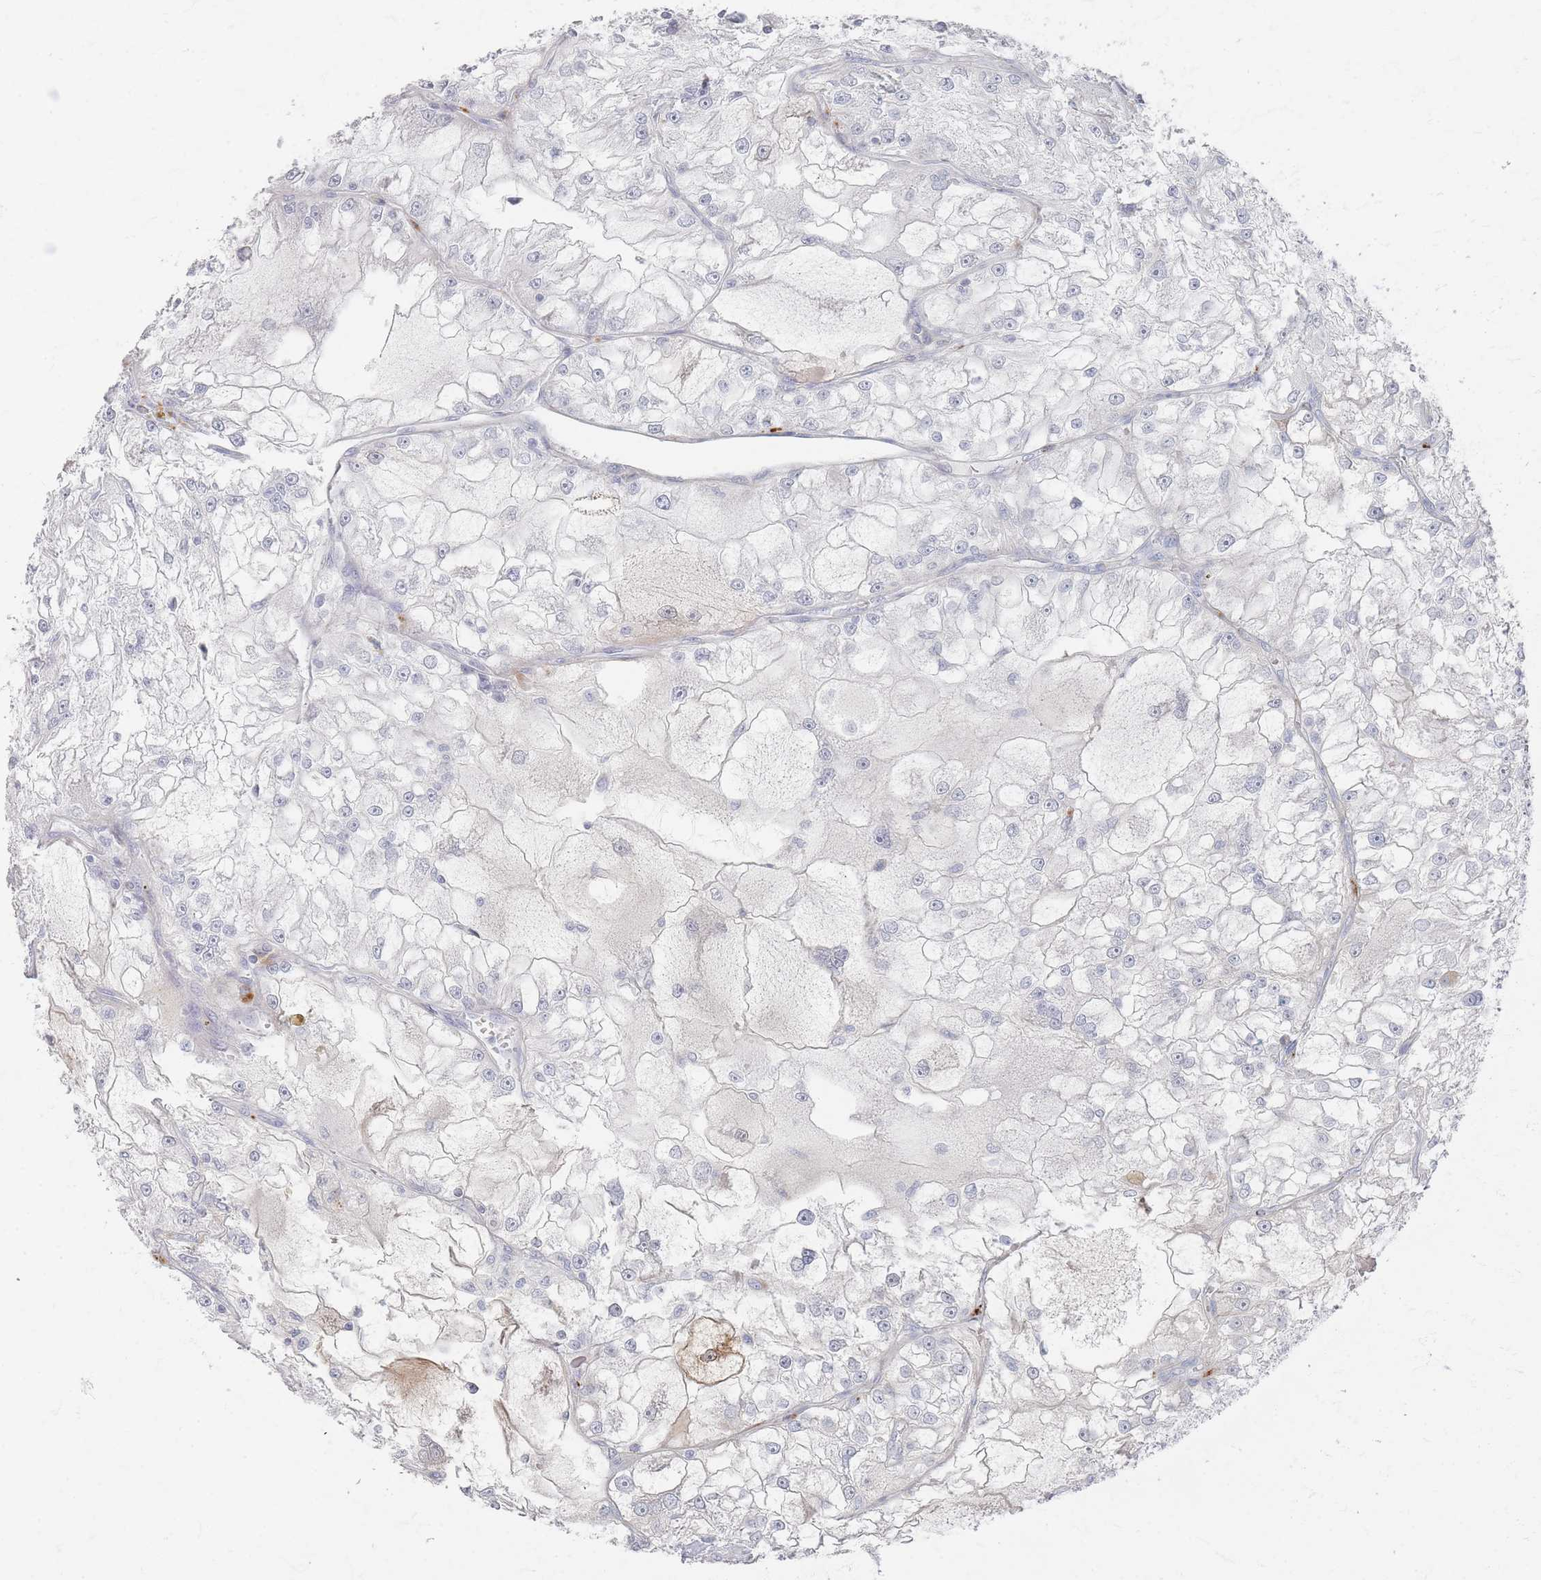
{"staining": {"intensity": "negative", "quantity": "none", "location": "none"}, "tissue": "renal cancer", "cell_type": "Tumor cells", "image_type": "cancer", "snomed": [{"axis": "morphology", "description": "Adenocarcinoma, NOS"}, {"axis": "topography", "description": "Kidney"}], "caption": "DAB (3,3'-diaminobenzidine) immunohistochemical staining of human adenocarcinoma (renal) demonstrates no significant positivity in tumor cells.", "gene": "SLC2A11", "patient": {"sex": "female", "age": 72}}